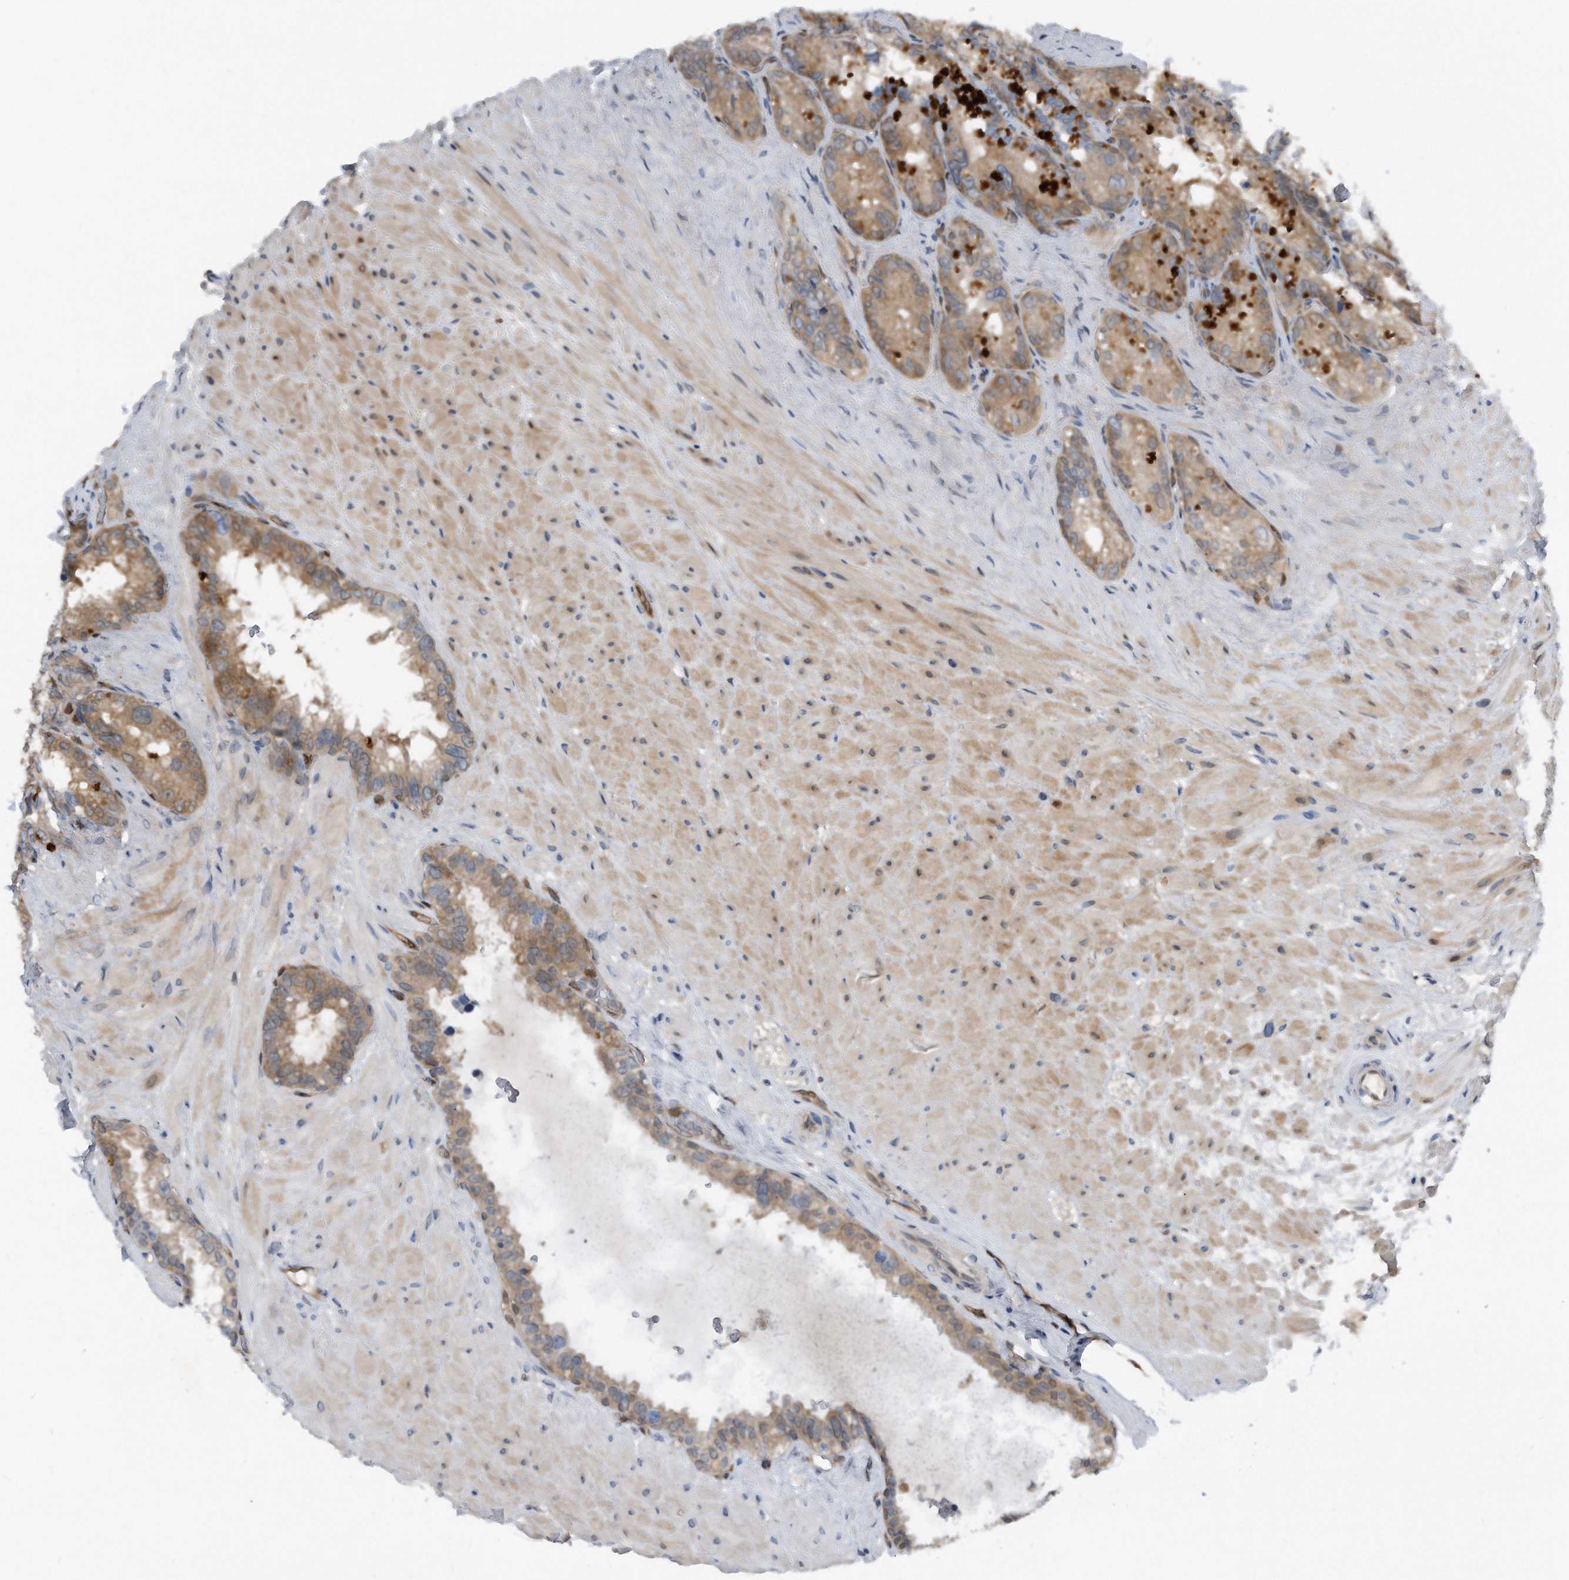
{"staining": {"intensity": "moderate", "quantity": "25%-75%", "location": "cytoplasmic/membranous"}, "tissue": "seminal vesicle", "cell_type": "Glandular cells", "image_type": "normal", "snomed": [{"axis": "morphology", "description": "Normal tissue, NOS"}, {"axis": "topography", "description": "Seminal veicle"}], "caption": "IHC (DAB) staining of normal seminal vesicle displays moderate cytoplasmic/membranous protein positivity in about 25%-75% of glandular cells. Nuclei are stained in blue.", "gene": "MAP2K6", "patient": {"sex": "male", "age": 80}}